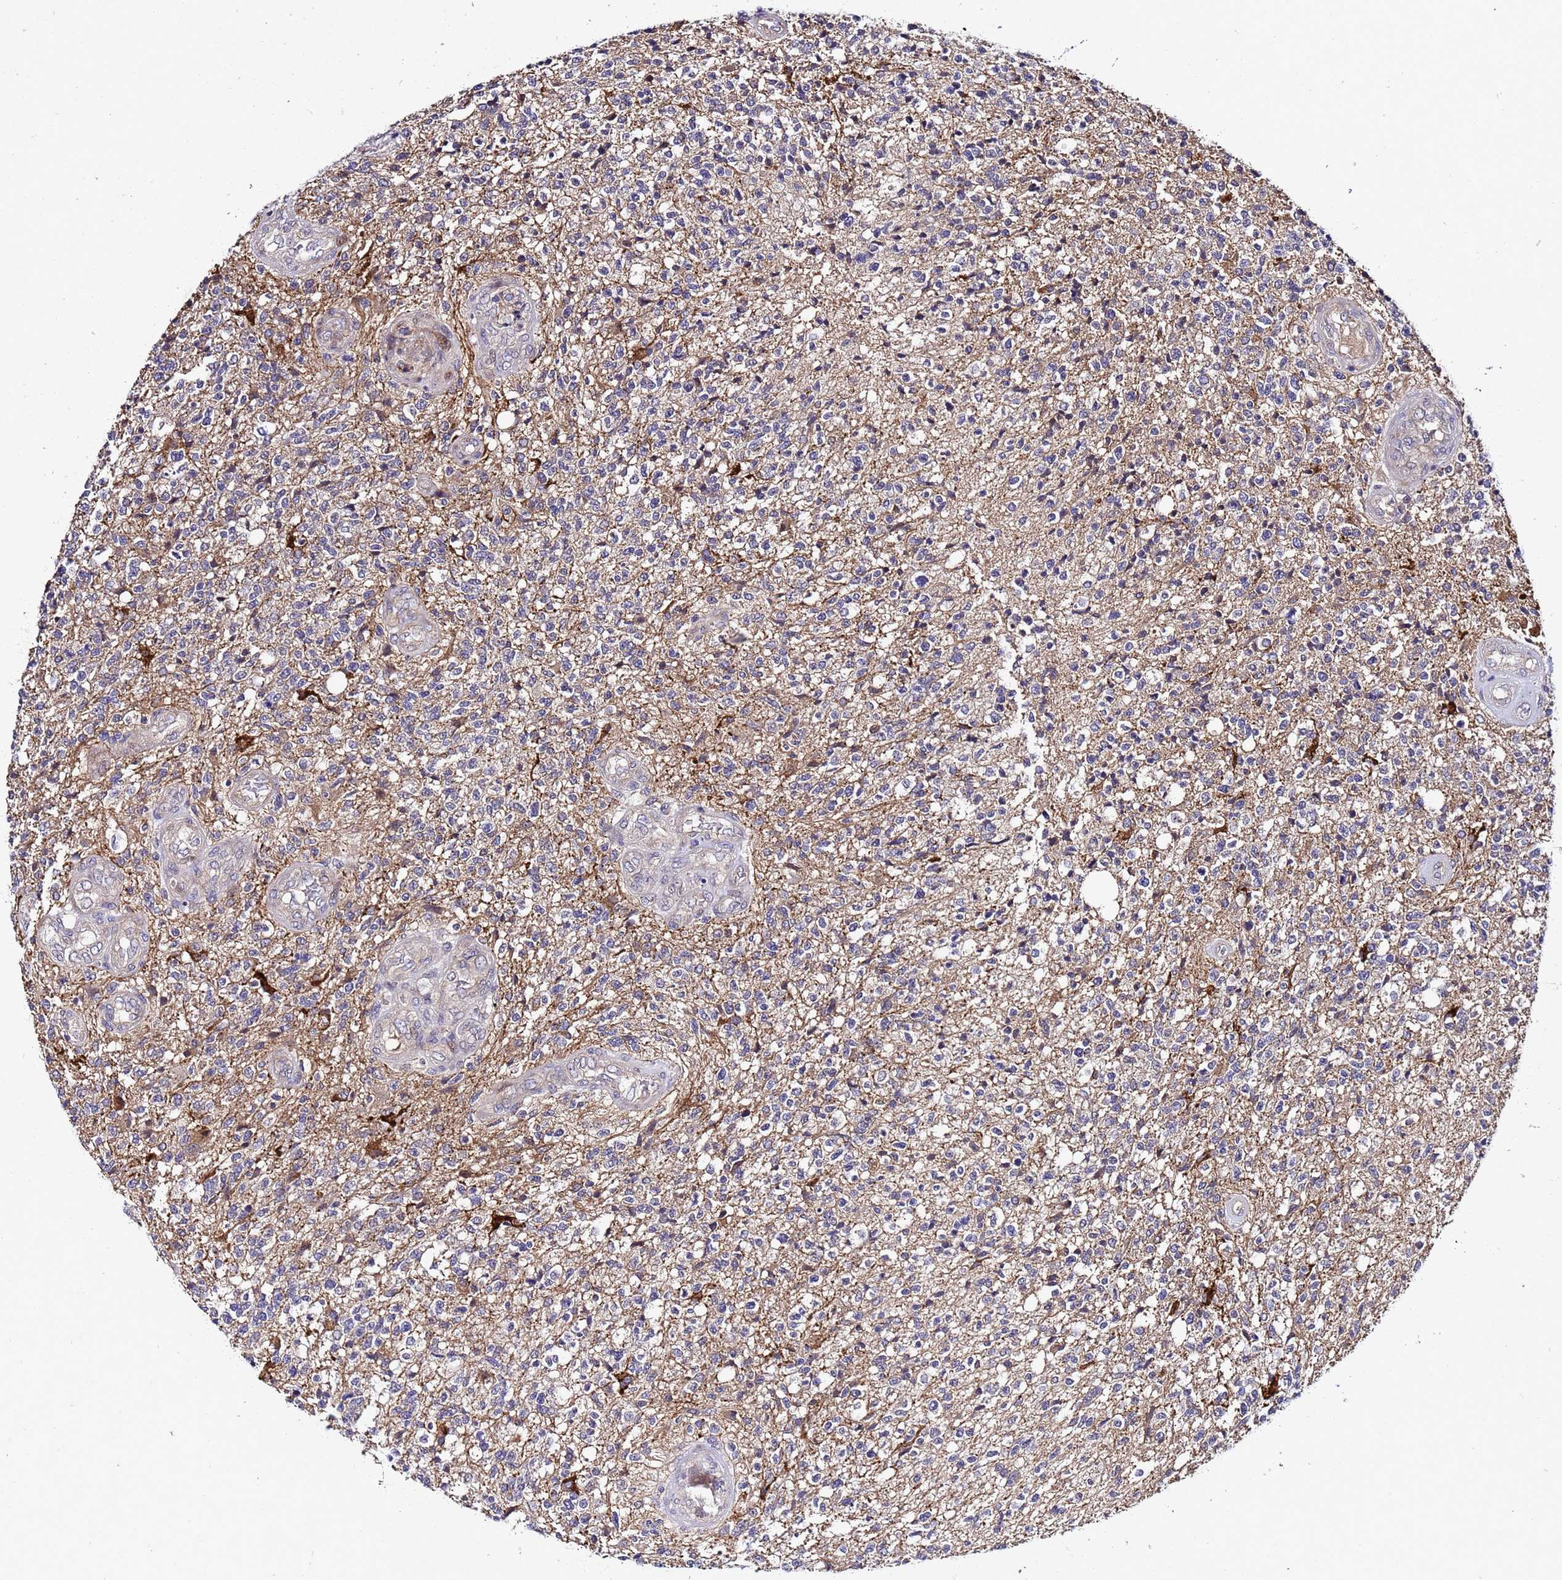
{"staining": {"intensity": "negative", "quantity": "none", "location": "none"}, "tissue": "glioma", "cell_type": "Tumor cells", "image_type": "cancer", "snomed": [{"axis": "morphology", "description": "Glioma, malignant, High grade"}, {"axis": "topography", "description": "Brain"}], "caption": "High magnification brightfield microscopy of glioma stained with DAB (brown) and counterstained with hematoxylin (blue): tumor cells show no significant staining. (Stains: DAB (3,3'-diaminobenzidine) IHC with hematoxylin counter stain, Microscopy: brightfield microscopy at high magnification).", "gene": "PLXDC2", "patient": {"sex": "male", "age": 56}}